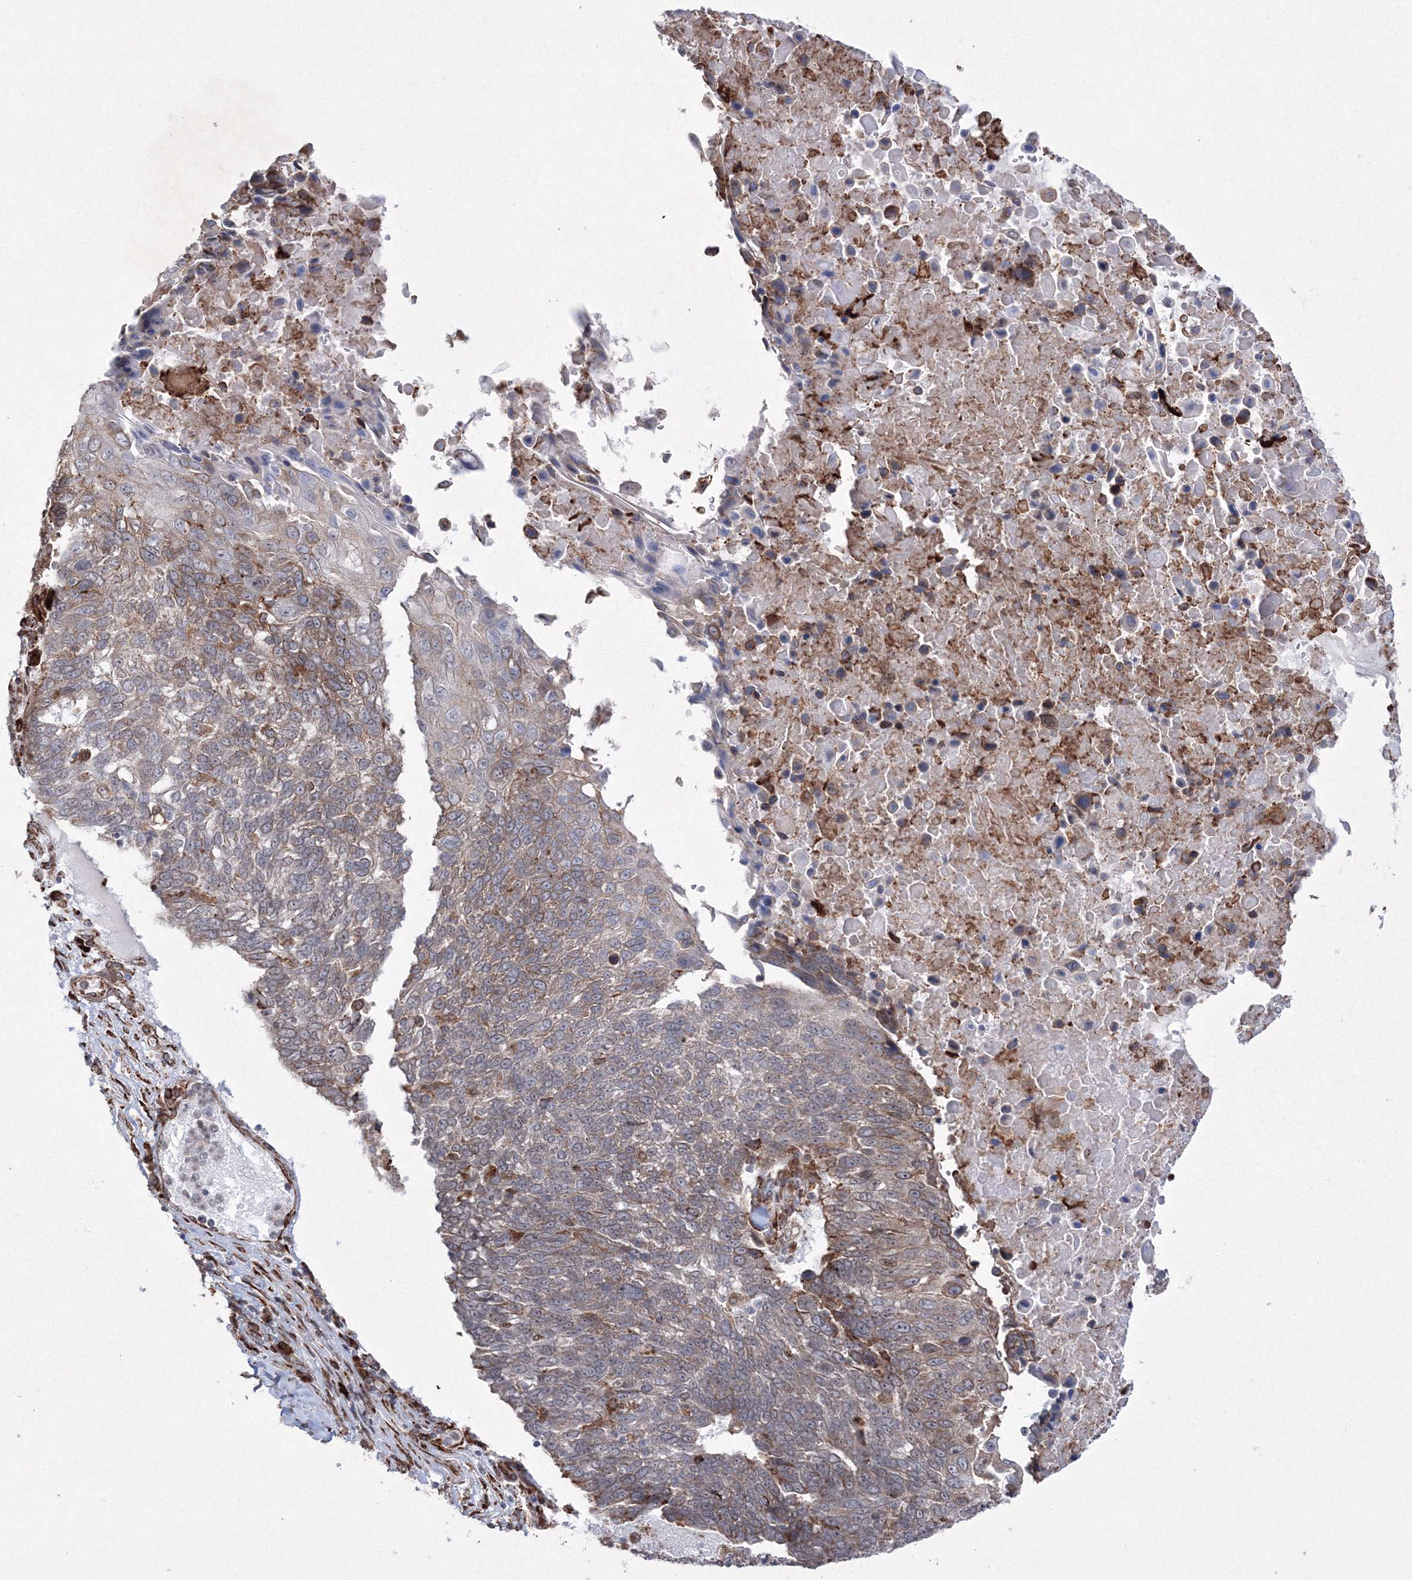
{"staining": {"intensity": "moderate", "quantity": "25%-75%", "location": "cytoplasmic/membranous"}, "tissue": "lung cancer", "cell_type": "Tumor cells", "image_type": "cancer", "snomed": [{"axis": "morphology", "description": "Squamous cell carcinoma, NOS"}, {"axis": "topography", "description": "Lung"}], "caption": "Squamous cell carcinoma (lung) stained for a protein shows moderate cytoplasmic/membranous positivity in tumor cells.", "gene": "EFCAB12", "patient": {"sex": "male", "age": 66}}